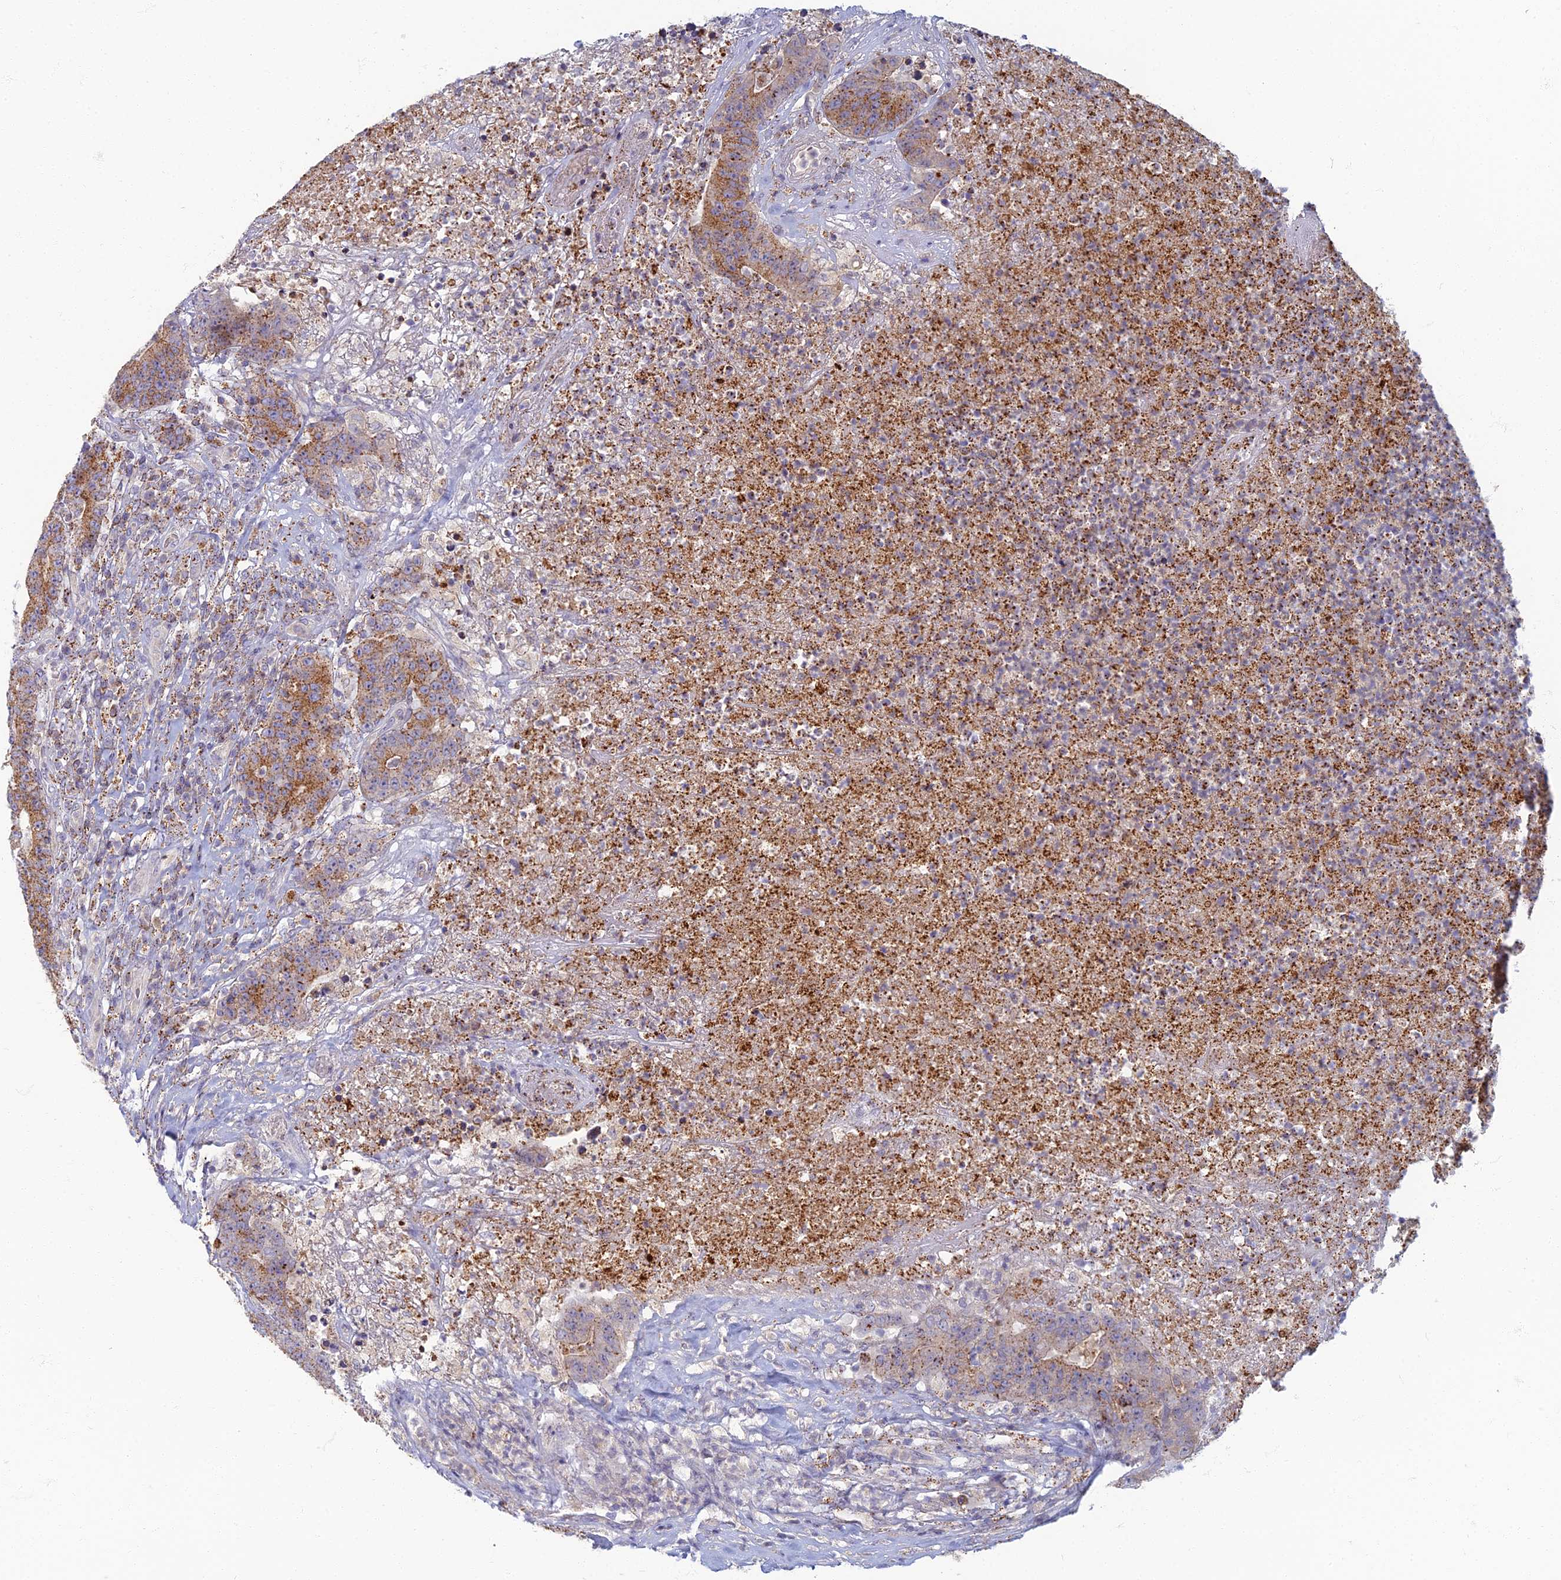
{"staining": {"intensity": "moderate", "quantity": ">75%", "location": "cytoplasmic/membranous"}, "tissue": "colorectal cancer", "cell_type": "Tumor cells", "image_type": "cancer", "snomed": [{"axis": "morphology", "description": "Adenocarcinoma, NOS"}, {"axis": "topography", "description": "Colon"}], "caption": "Brown immunohistochemical staining in human adenocarcinoma (colorectal) exhibits moderate cytoplasmic/membranous positivity in about >75% of tumor cells.", "gene": "CHMP4B", "patient": {"sex": "female", "age": 75}}